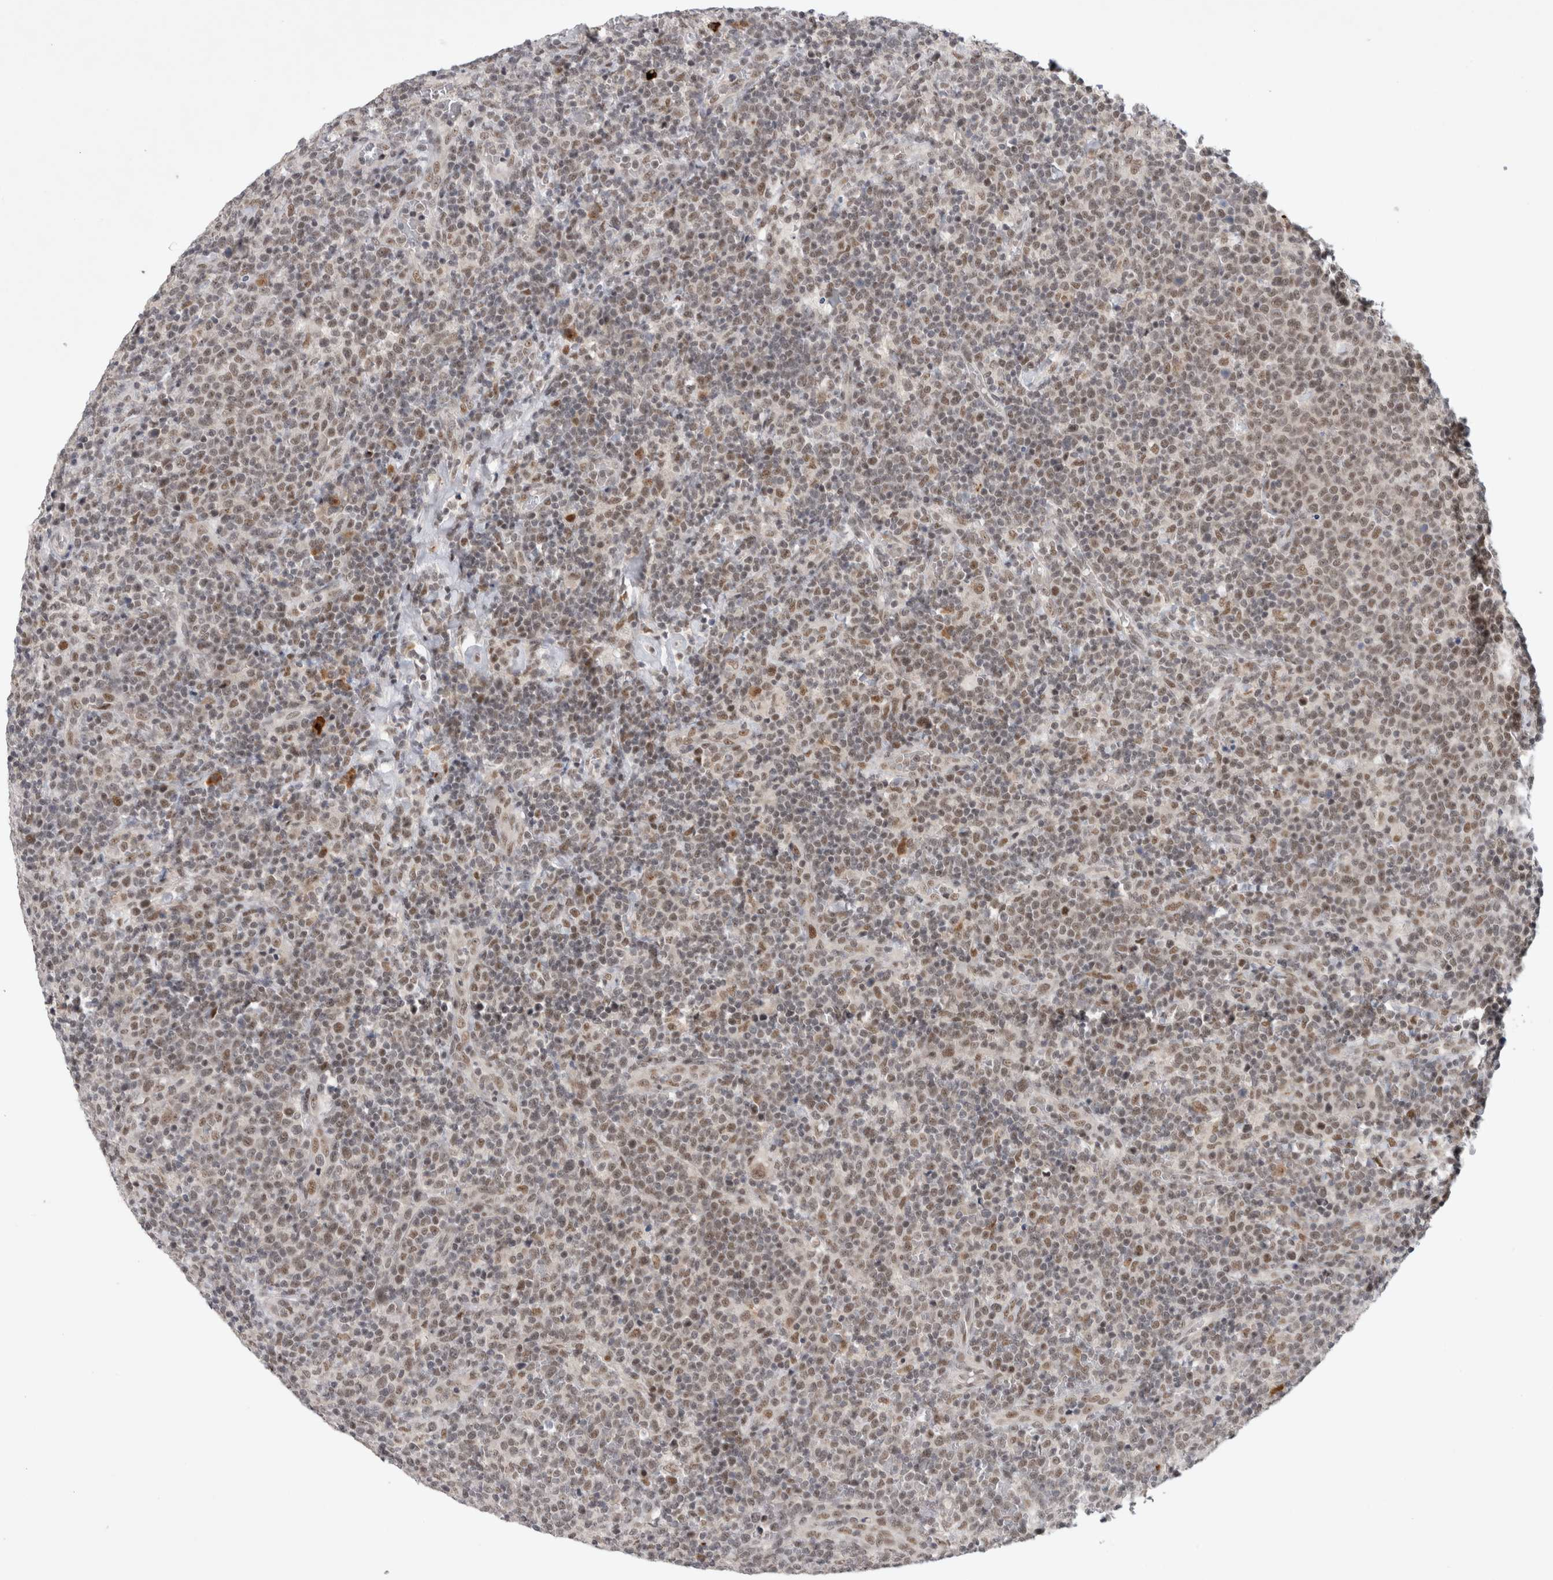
{"staining": {"intensity": "weak", "quantity": "25%-75%", "location": "nuclear"}, "tissue": "lymphoma", "cell_type": "Tumor cells", "image_type": "cancer", "snomed": [{"axis": "morphology", "description": "Malignant lymphoma, non-Hodgkin's type, High grade"}, {"axis": "topography", "description": "Lymph node"}], "caption": "Tumor cells demonstrate low levels of weak nuclear expression in about 25%-75% of cells in human lymphoma.", "gene": "HESX1", "patient": {"sex": "male", "age": 61}}